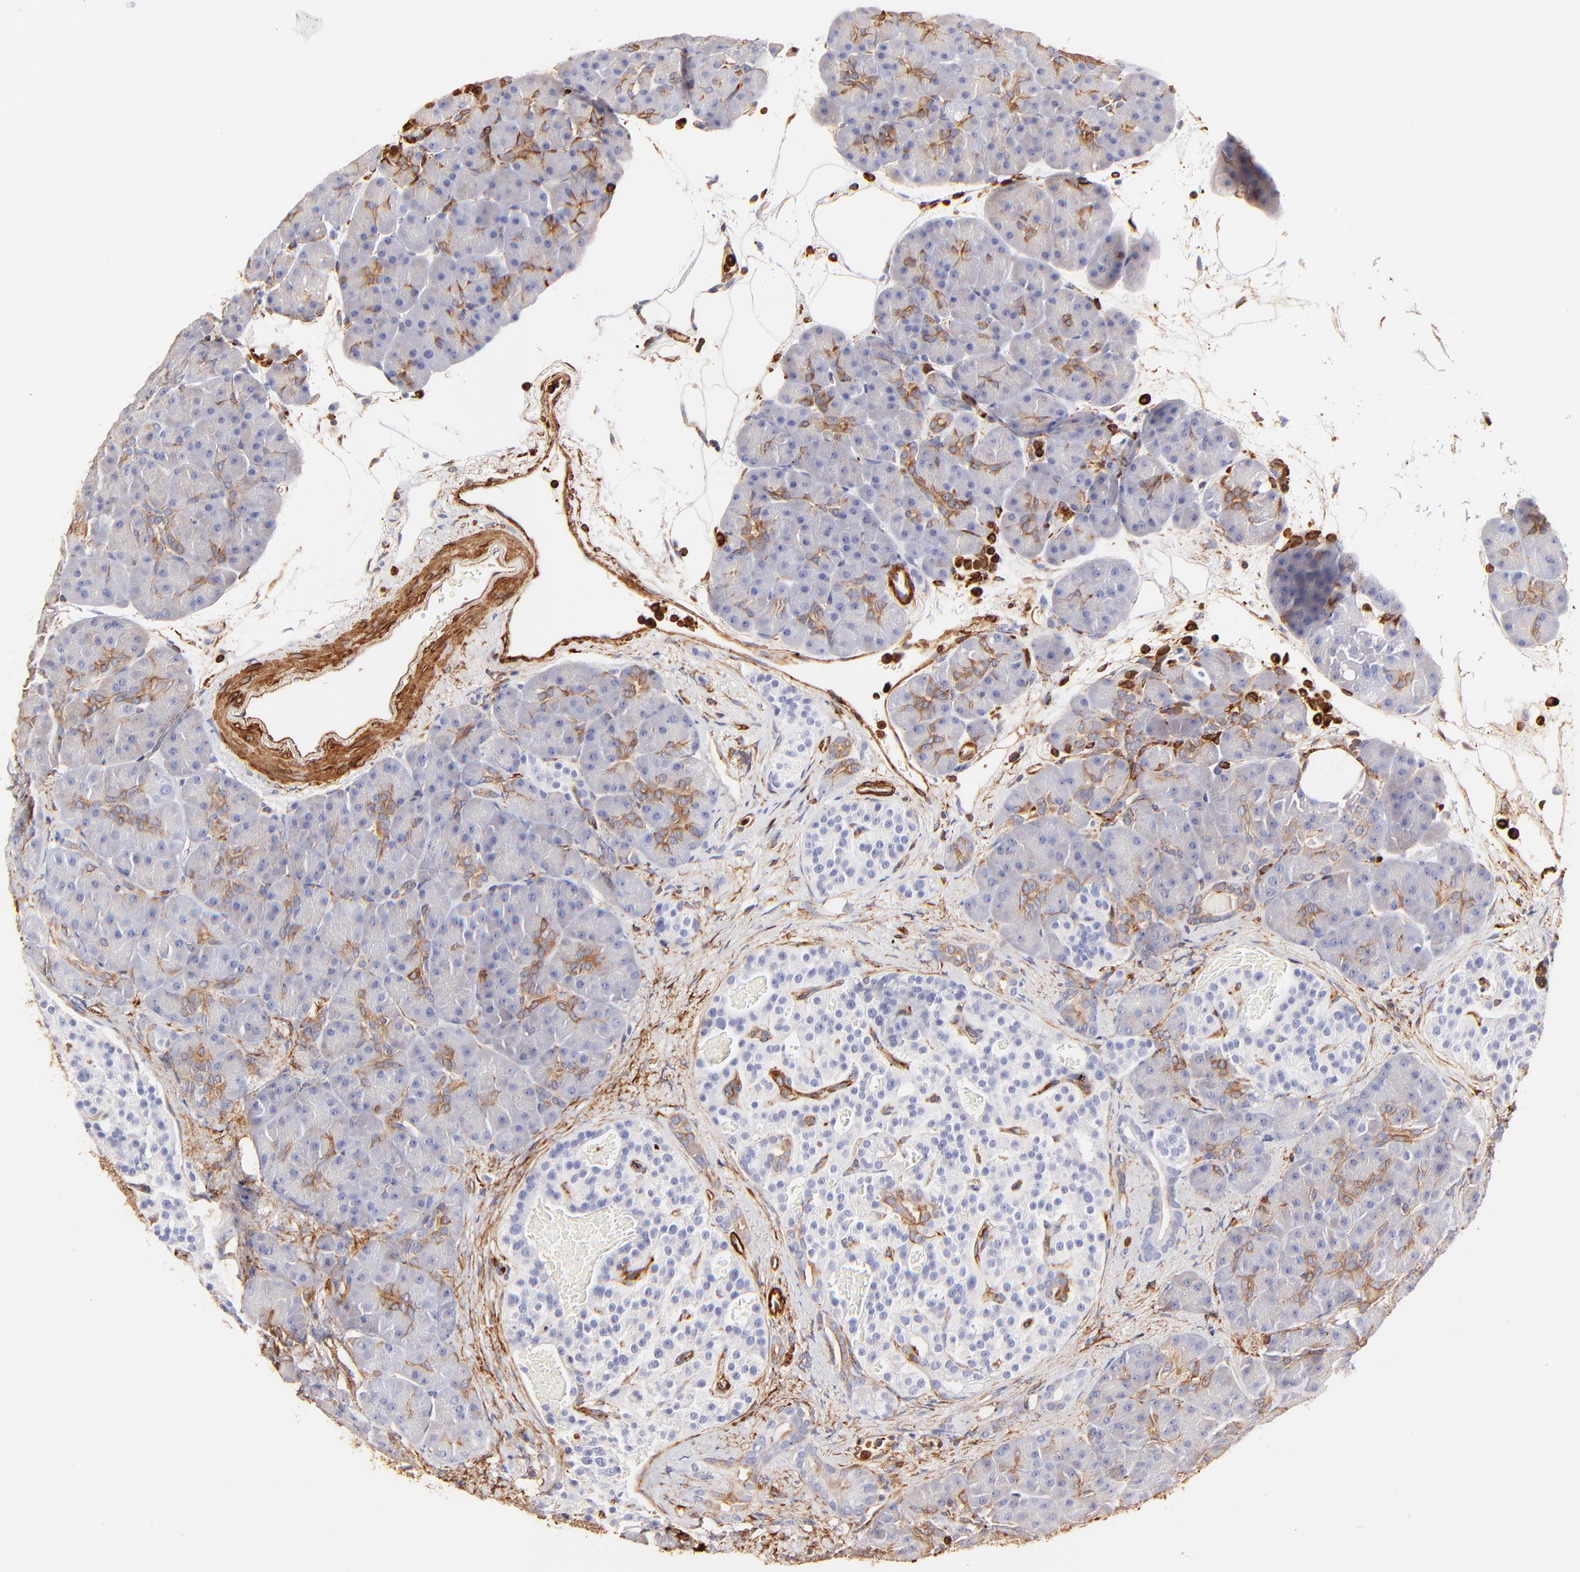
{"staining": {"intensity": "moderate", "quantity": "25%-75%", "location": "cytoplasmic/membranous"}, "tissue": "pancreas", "cell_type": "Exocrine glandular cells", "image_type": "normal", "snomed": [{"axis": "morphology", "description": "Normal tissue, NOS"}, {"axis": "topography", "description": "Pancreas"}], "caption": "Exocrine glandular cells demonstrate moderate cytoplasmic/membranous positivity in about 25%-75% of cells in normal pancreas.", "gene": "FLNA", "patient": {"sex": "male", "age": 66}}